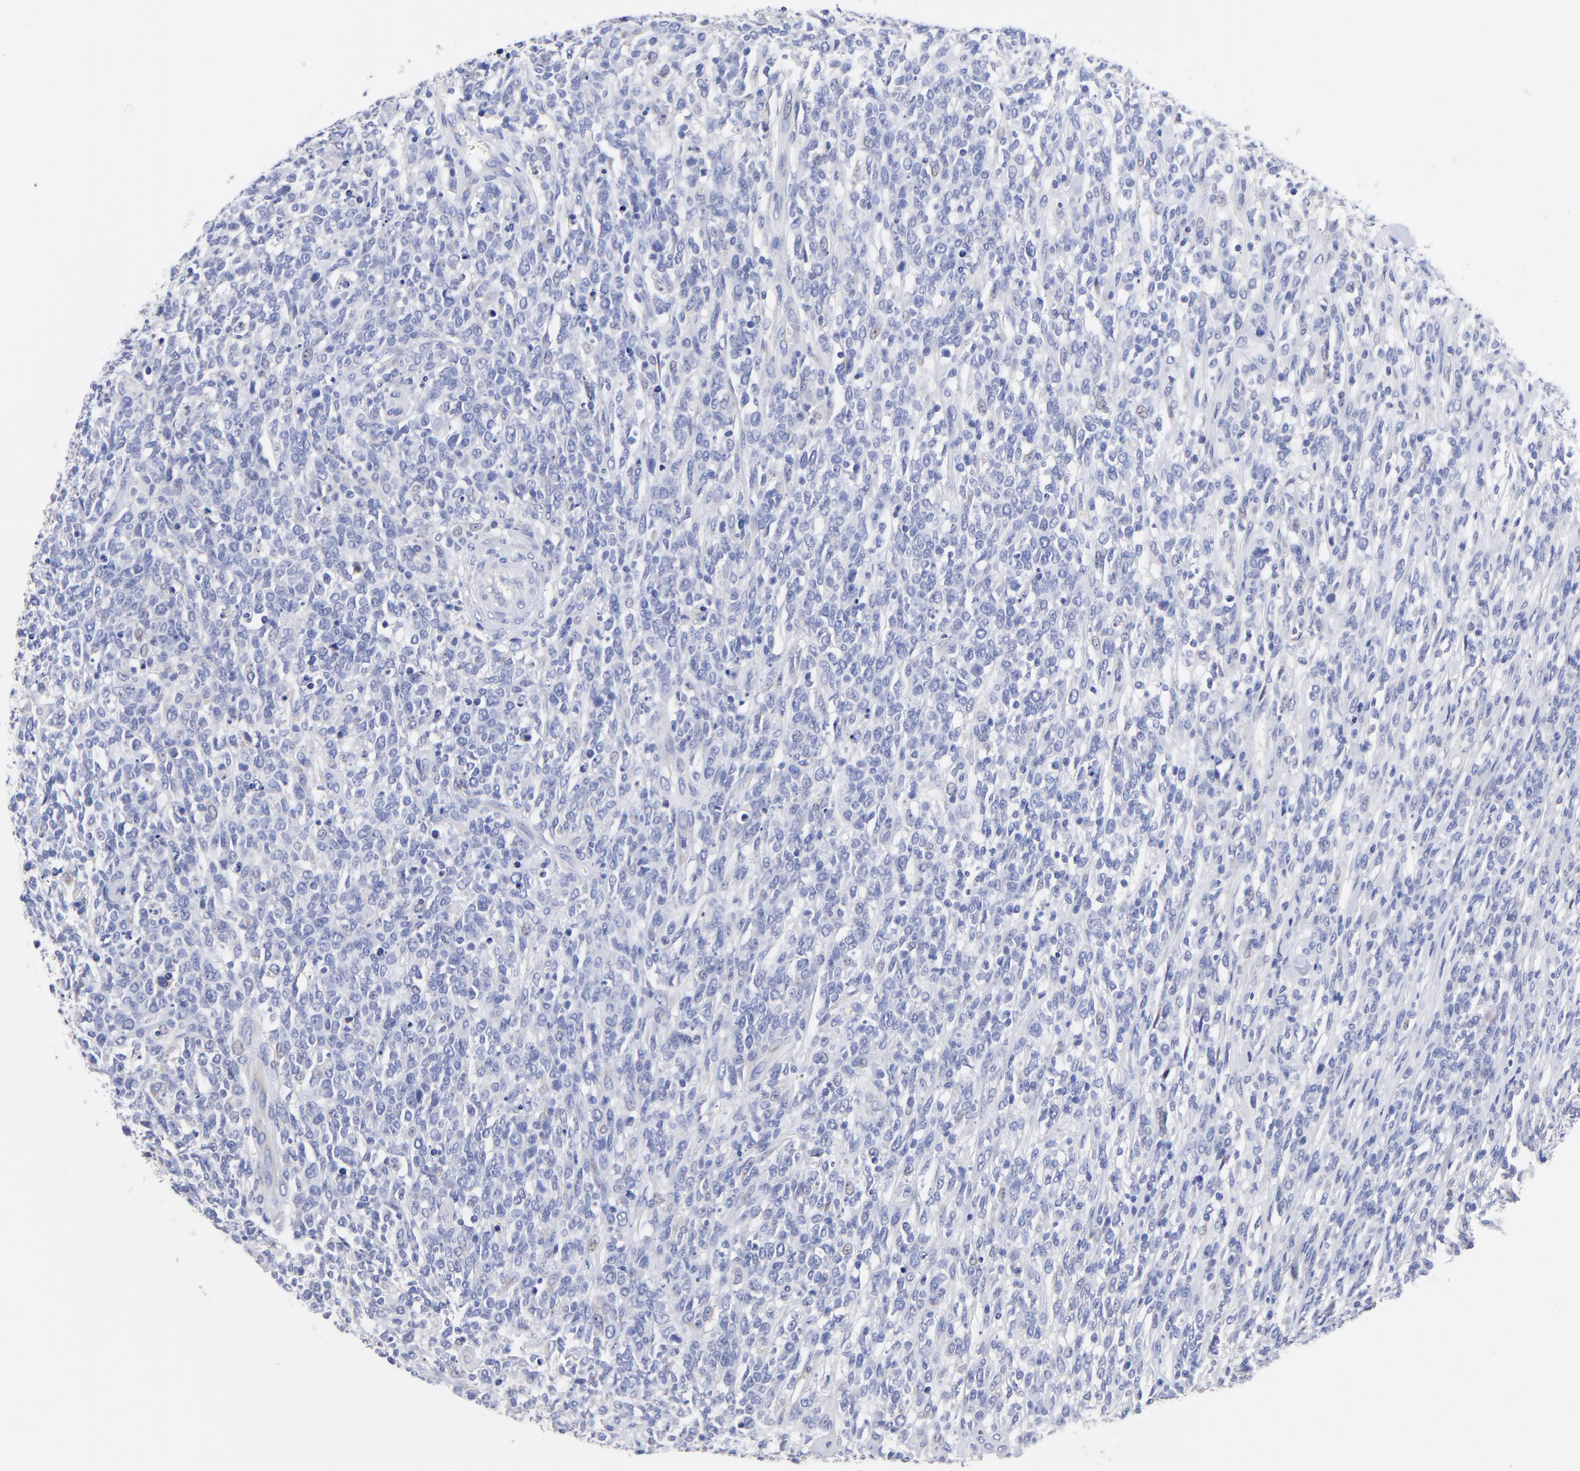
{"staining": {"intensity": "negative", "quantity": "none", "location": "none"}, "tissue": "lymphoma", "cell_type": "Tumor cells", "image_type": "cancer", "snomed": [{"axis": "morphology", "description": "Malignant lymphoma, non-Hodgkin's type, High grade"}, {"axis": "topography", "description": "Lymph node"}], "caption": "Immunohistochemical staining of lymphoma shows no significant positivity in tumor cells.", "gene": "LAX1", "patient": {"sex": "female", "age": 73}}